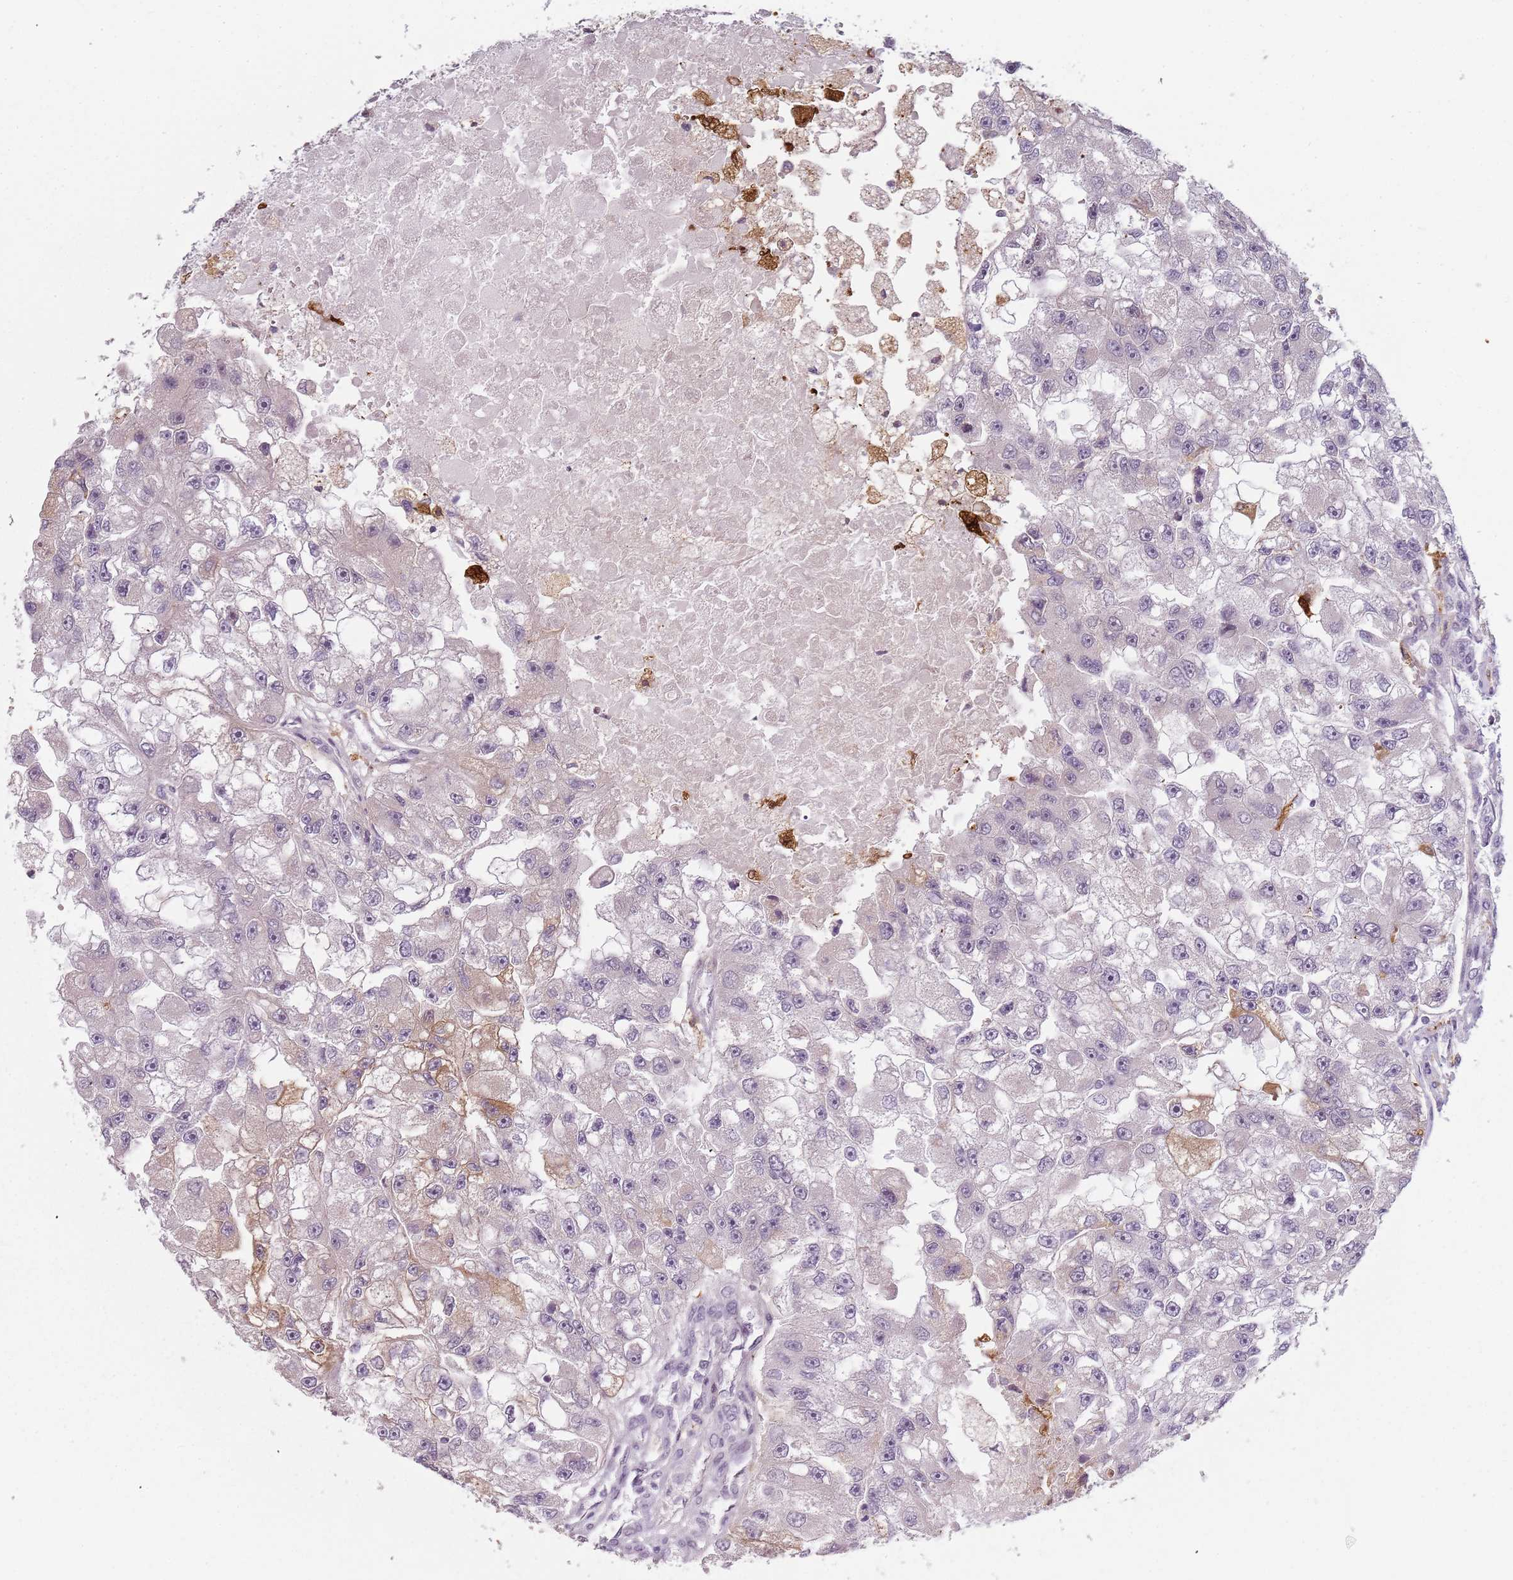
{"staining": {"intensity": "moderate", "quantity": "25%-75%", "location": "cytoplasmic/membranous"}, "tissue": "renal cancer", "cell_type": "Tumor cells", "image_type": "cancer", "snomed": [{"axis": "morphology", "description": "Adenocarcinoma, NOS"}, {"axis": "topography", "description": "Kidney"}], "caption": "IHC (DAB (3,3'-diaminobenzidine)) staining of adenocarcinoma (renal) demonstrates moderate cytoplasmic/membranous protein staining in about 25%-75% of tumor cells.", "gene": "CC2D2B", "patient": {"sex": "male", "age": 63}}